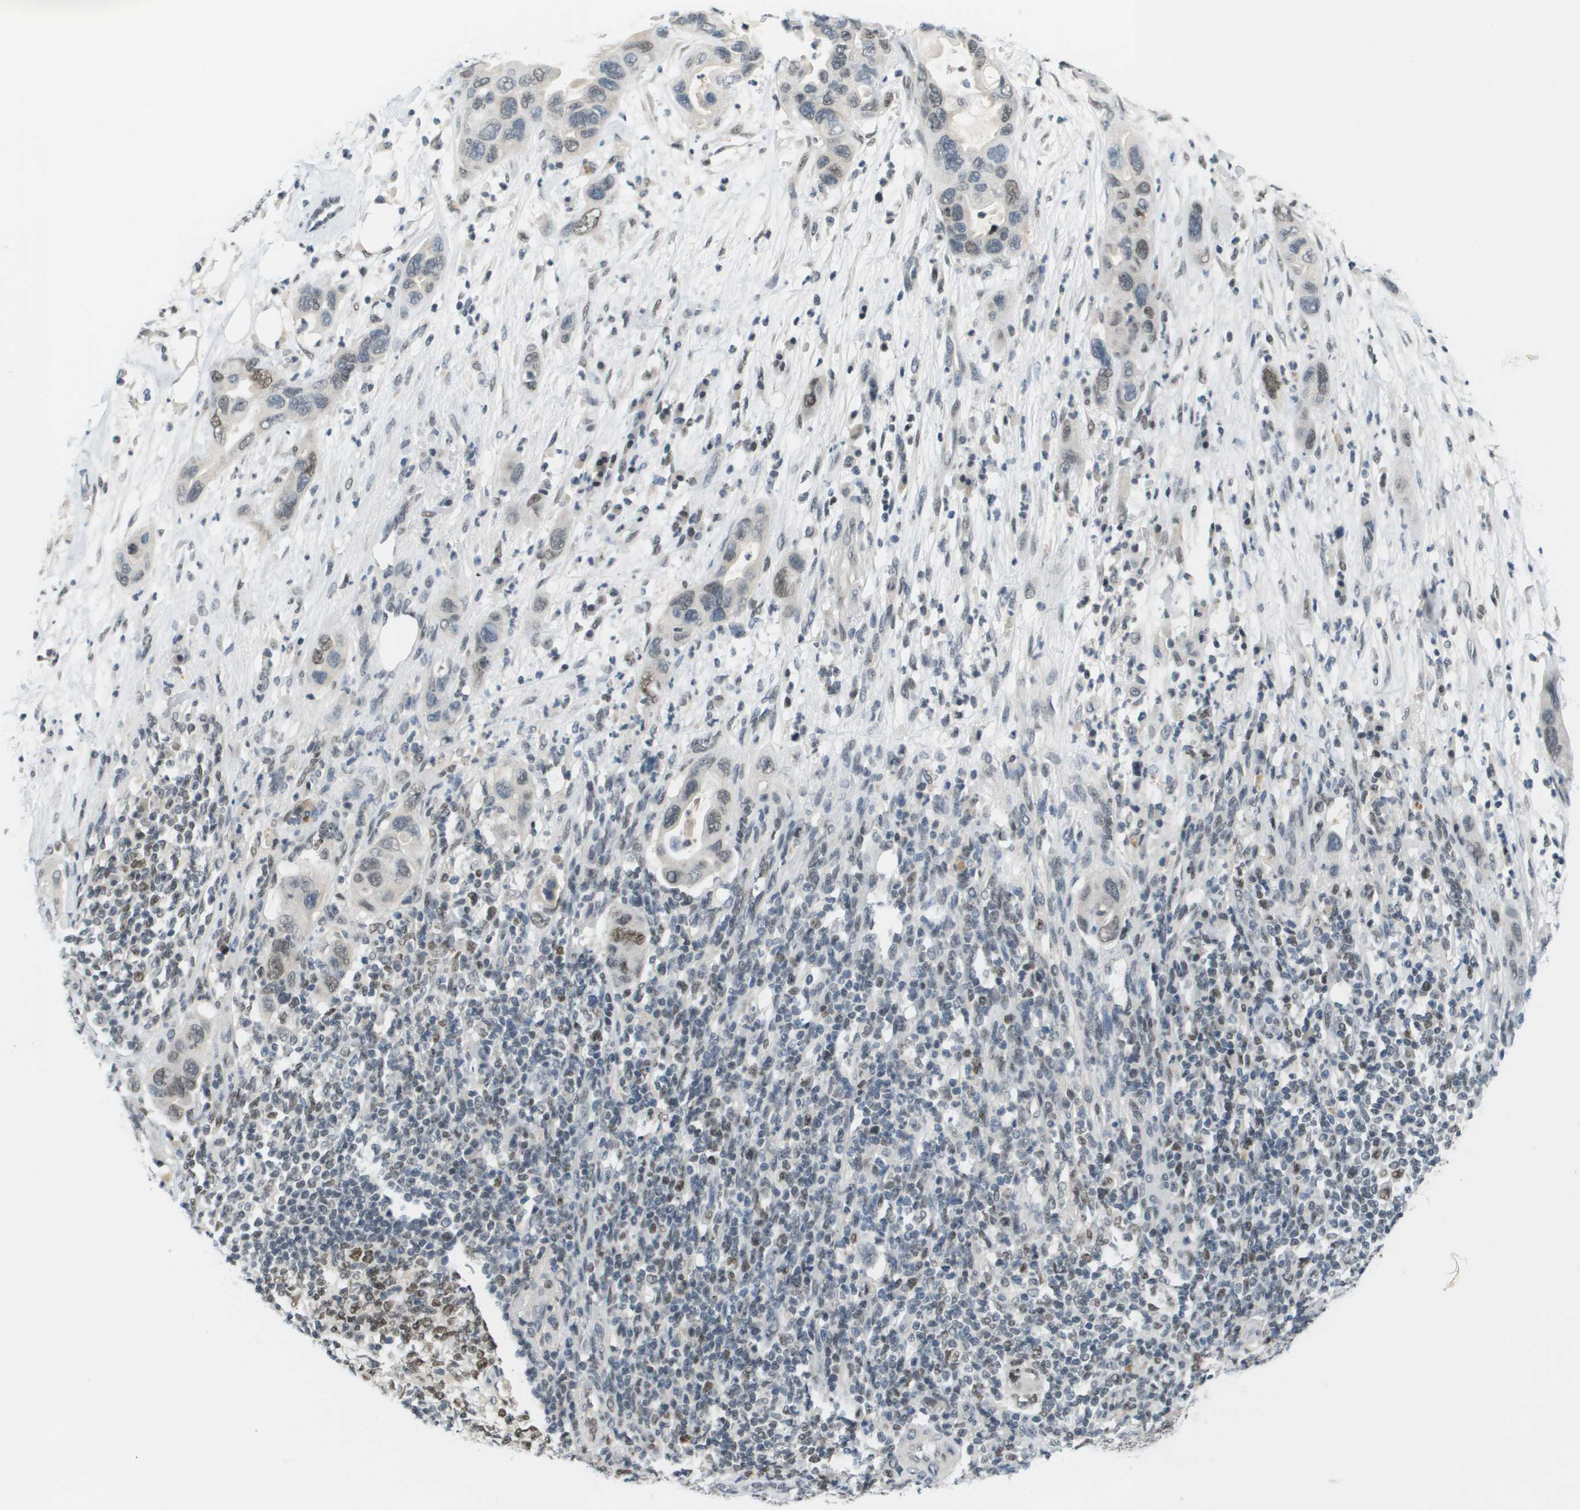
{"staining": {"intensity": "moderate", "quantity": "<25%", "location": "nuclear"}, "tissue": "pancreatic cancer", "cell_type": "Tumor cells", "image_type": "cancer", "snomed": [{"axis": "morphology", "description": "Adenocarcinoma, NOS"}, {"axis": "topography", "description": "Pancreas"}], "caption": "A photomicrograph of human adenocarcinoma (pancreatic) stained for a protein shows moderate nuclear brown staining in tumor cells.", "gene": "CBX5", "patient": {"sex": "female", "age": 71}}